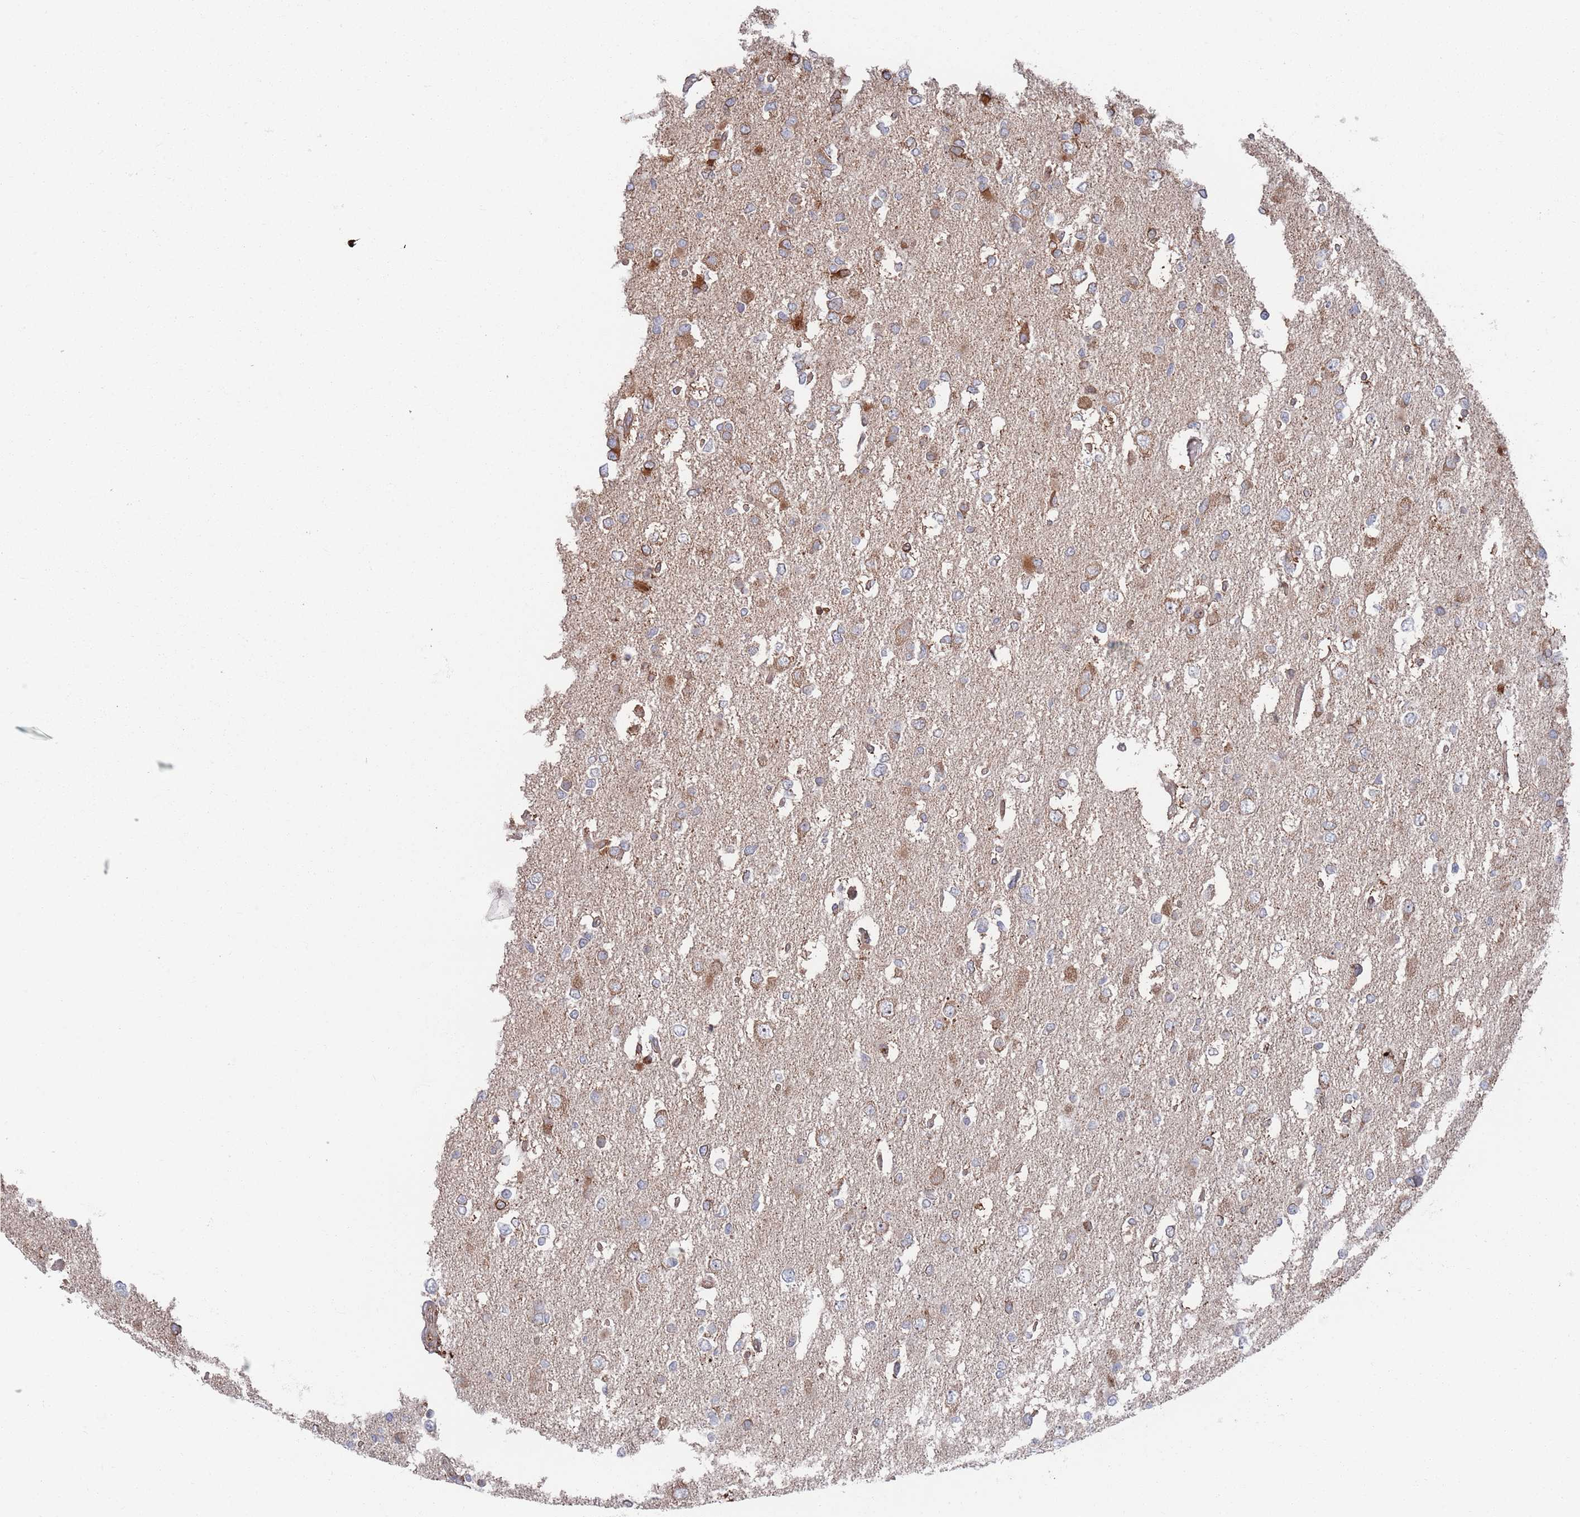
{"staining": {"intensity": "strong", "quantity": "<25%", "location": "cytoplasmic/membranous"}, "tissue": "glioma", "cell_type": "Tumor cells", "image_type": "cancer", "snomed": [{"axis": "morphology", "description": "Glioma, malignant, High grade"}, {"axis": "topography", "description": "Brain"}], "caption": "Glioma was stained to show a protein in brown. There is medium levels of strong cytoplasmic/membranous staining in about <25% of tumor cells.", "gene": "CCDC106", "patient": {"sex": "male", "age": 53}}